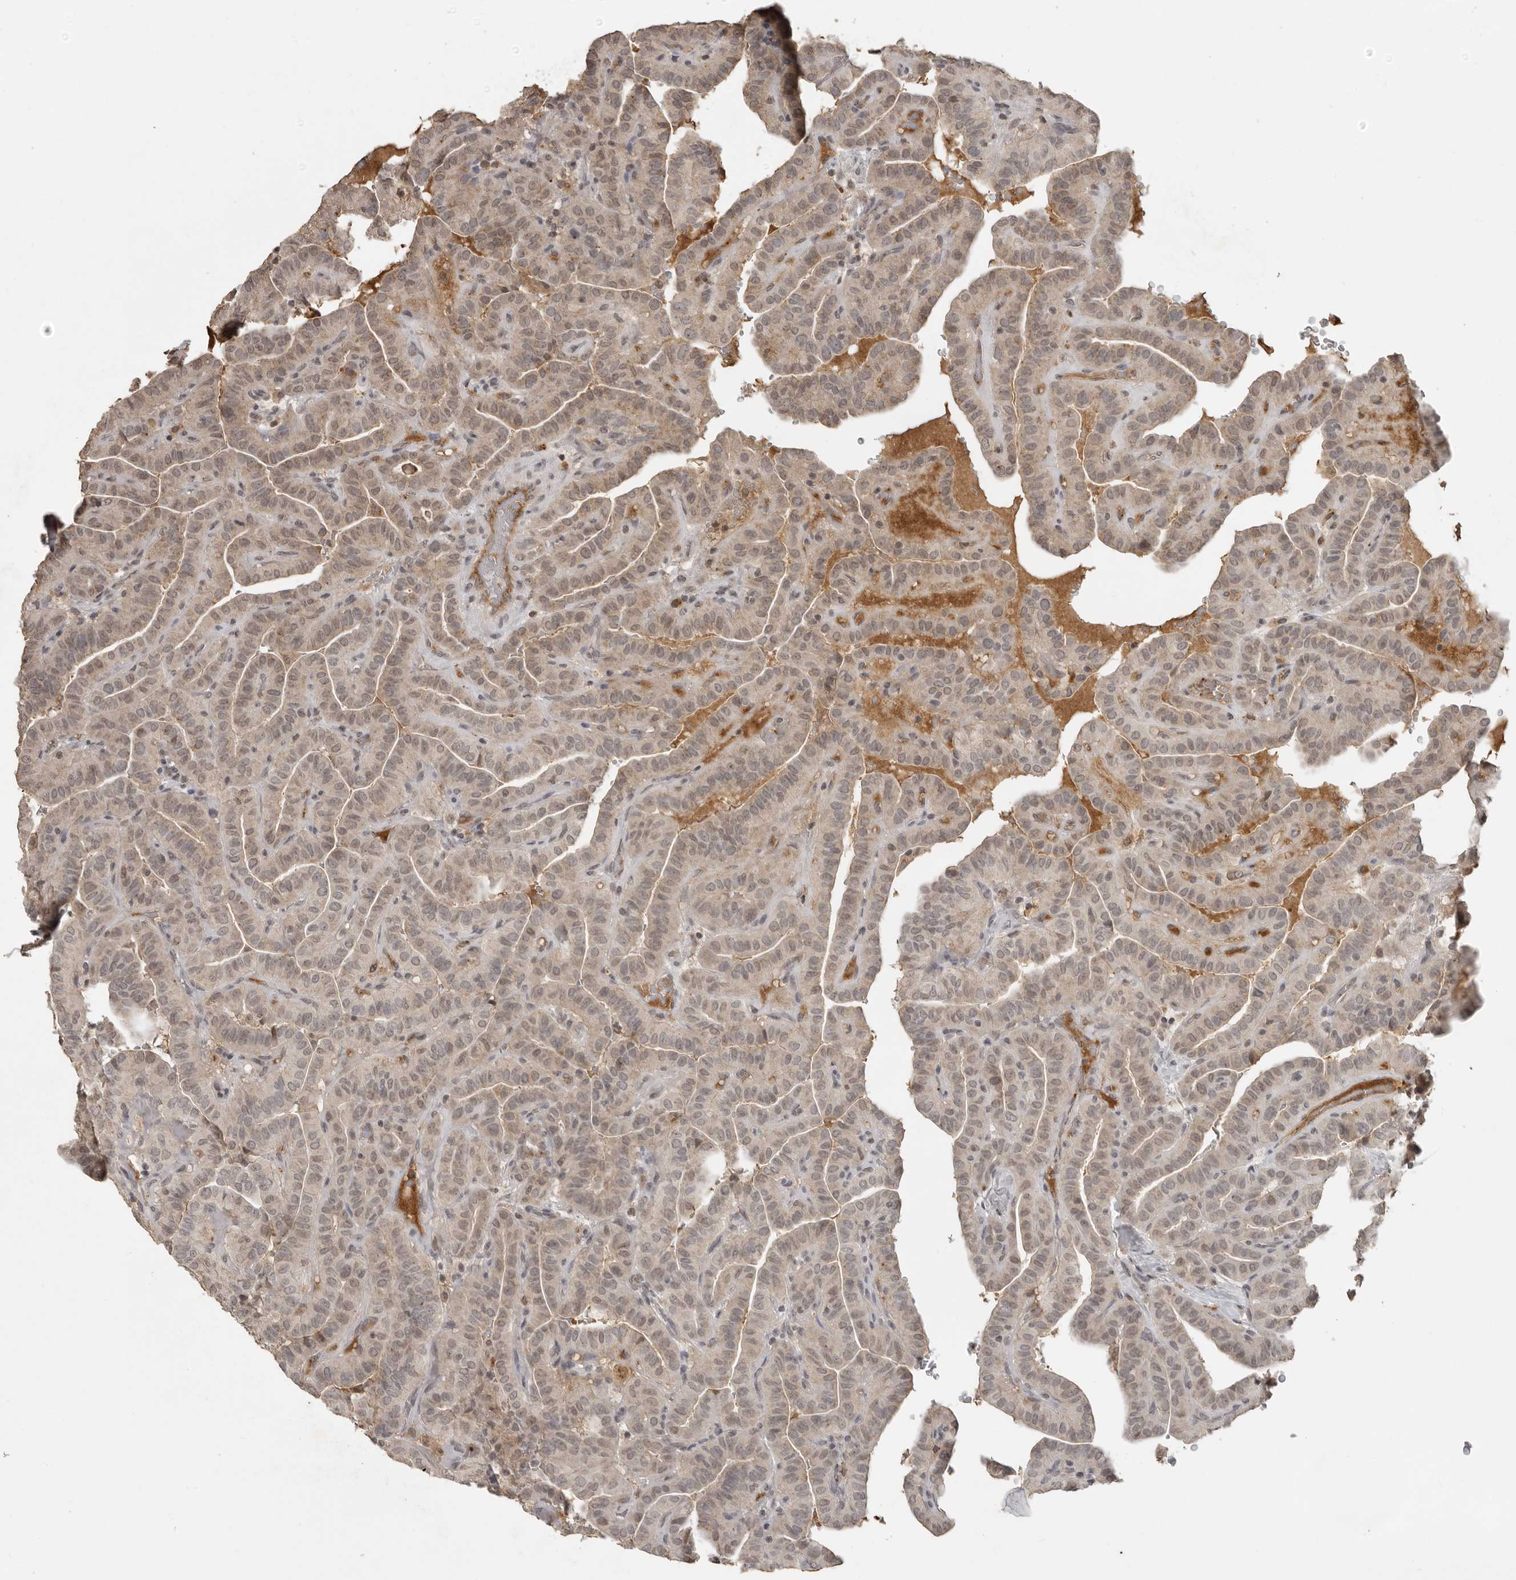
{"staining": {"intensity": "weak", "quantity": "<25%", "location": "cytoplasmic/membranous"}, "tissue": "thyroid cancer", "cell_type": "Tumor cells", "image_type": "cancer", "snomed": [{"axis": "morphology", "description": "Papillary adenocarcinoma, NOS"}, {"axis": "topography", "description": "Thyroid gland"}], "caption": "Micrograph shows no significant protein expression in tumor cells of papillary adenocarcinoma (thyroid).", "gene": "CTF1", "patient": {"sex": "male", "age": 77}}